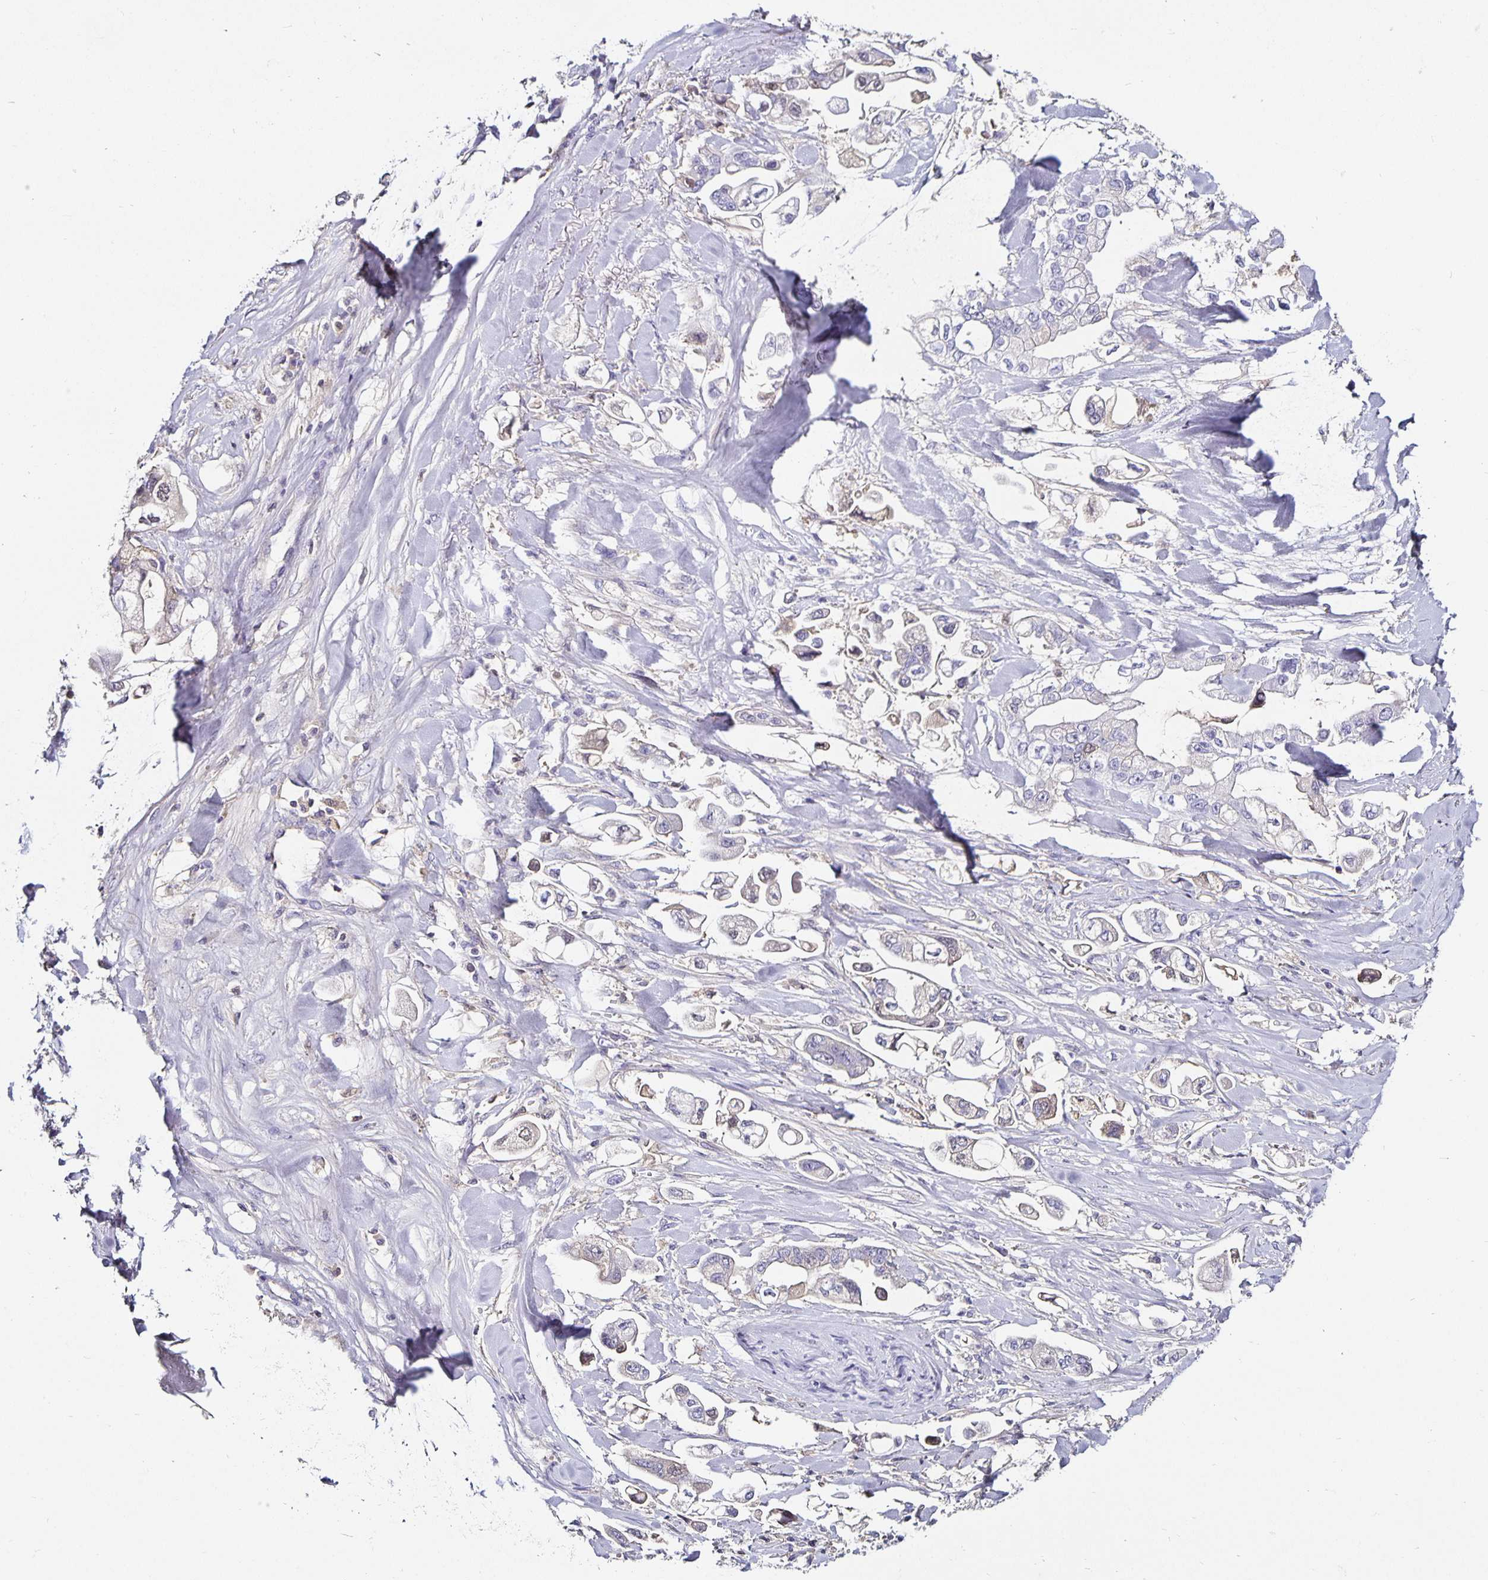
{"staining": {"intensity": "negative", "quantity": "none", "location": "none"}, "tissue": "stomach cancer", "cell_type": "Tumor cells", "image_type": "cancer", "snomed": [{"axis": "morphology", "description": "Adenocarcinoma, NOS"}, {"axis": "topography", "description": "Stomach"}], "caption": "Immunohistochemistry (IHC) of human stomach adenocarcinoma exhibits no staining in tumor cells.", "gene": "TTR", "patient": {"sex": "male", "age": 62}}